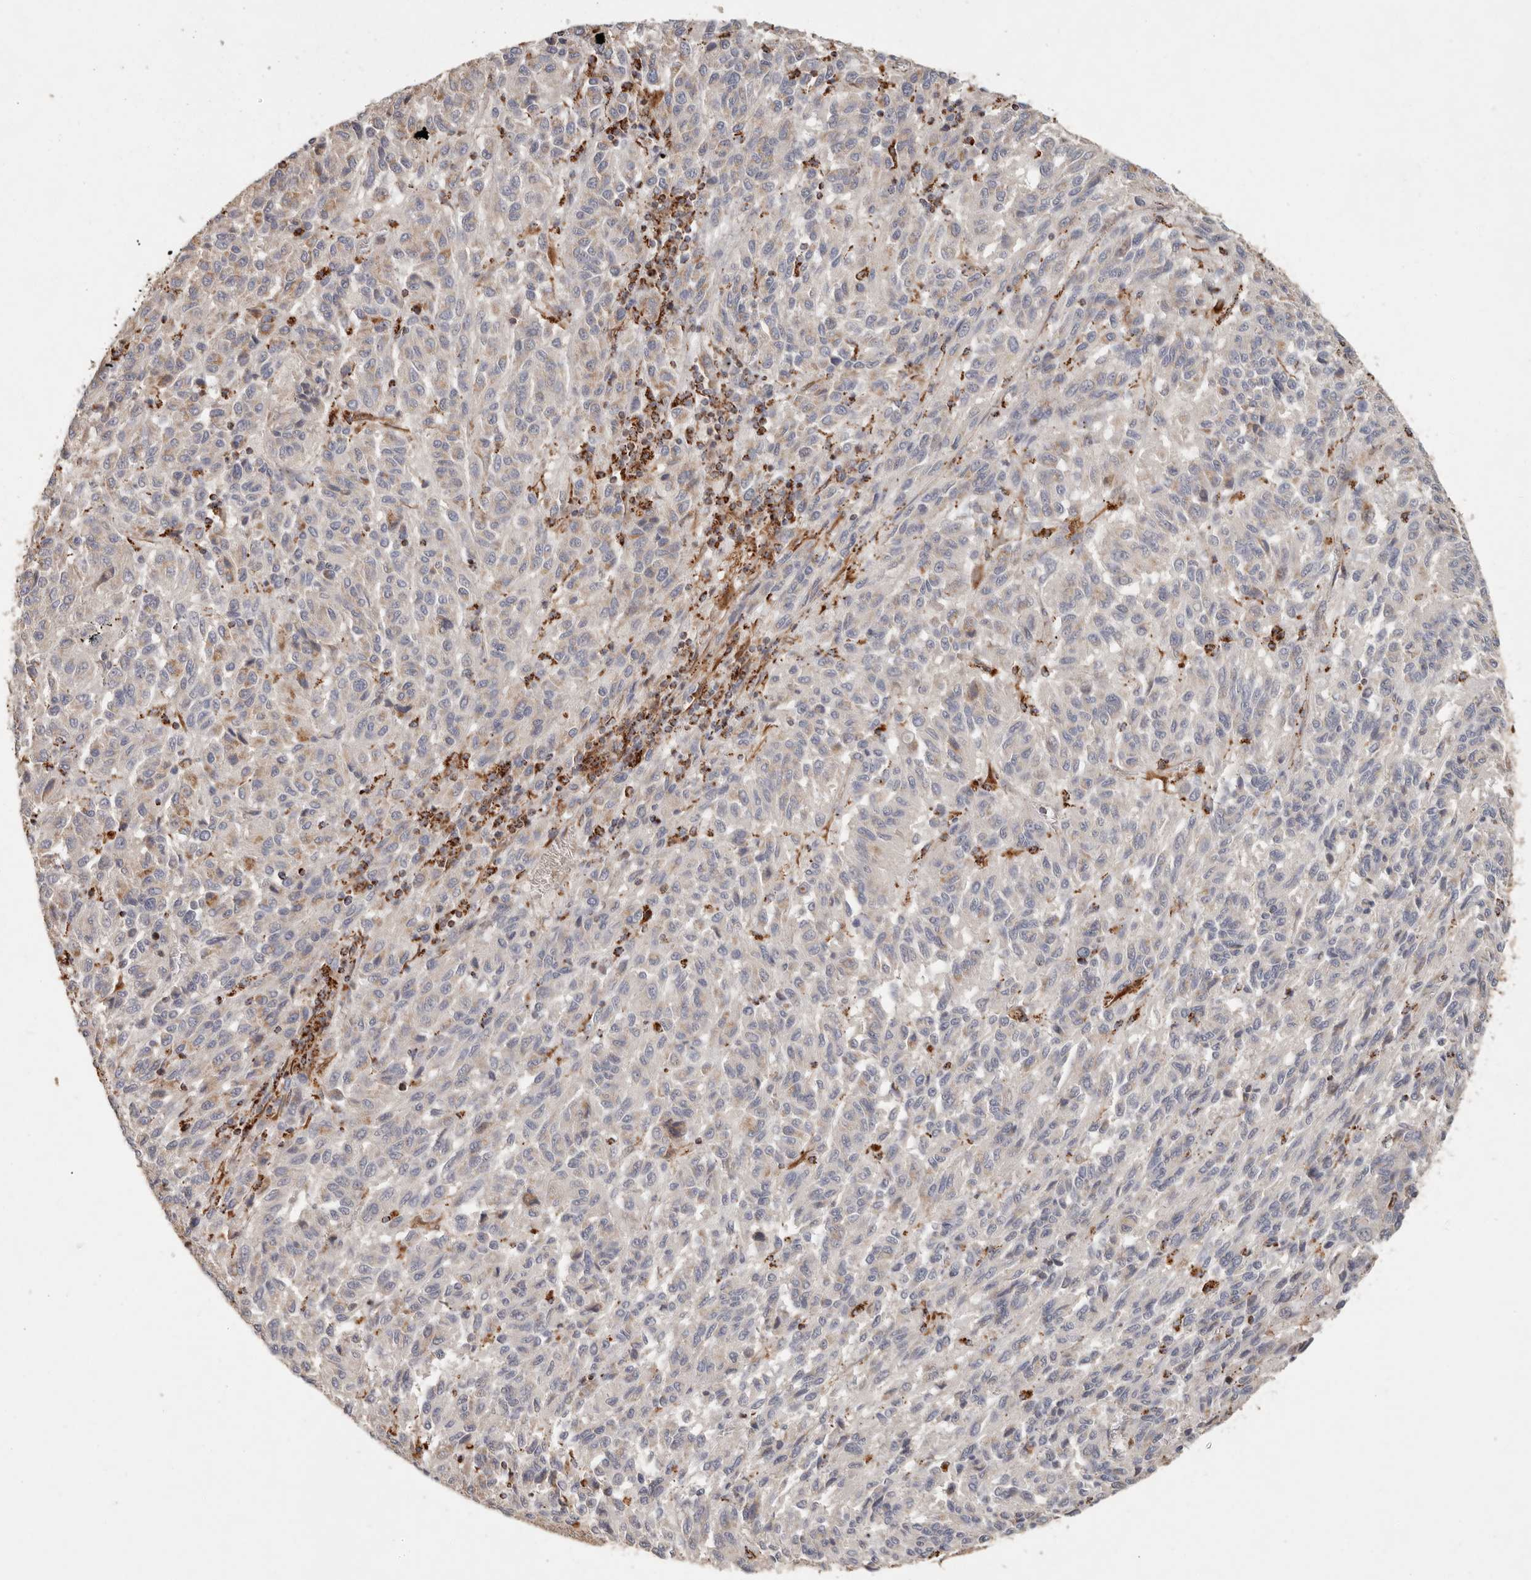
{"staining": {"intensity": "negative", "quantity": "none", "location": "none"}, "tissue": "melanoma", "cell_type": "Tumor cells", "image_type": "cancer", "snomed": [{"axis": "morphology", "description": "Malignant melanoma, Metastatic site"}, {"axis": "topography", "description": "Lung"}], "caption": "Immunohistochemistry (IHC) image of neoplastic tissue: human malignant melanoma (metastatic site) stained with DAB (3,3'-diaminobenzidine) displays no significant protein staining in tumor cells.", "gene": "ARHGEF10L", "patient": {"sex": "male", "age": 64}}